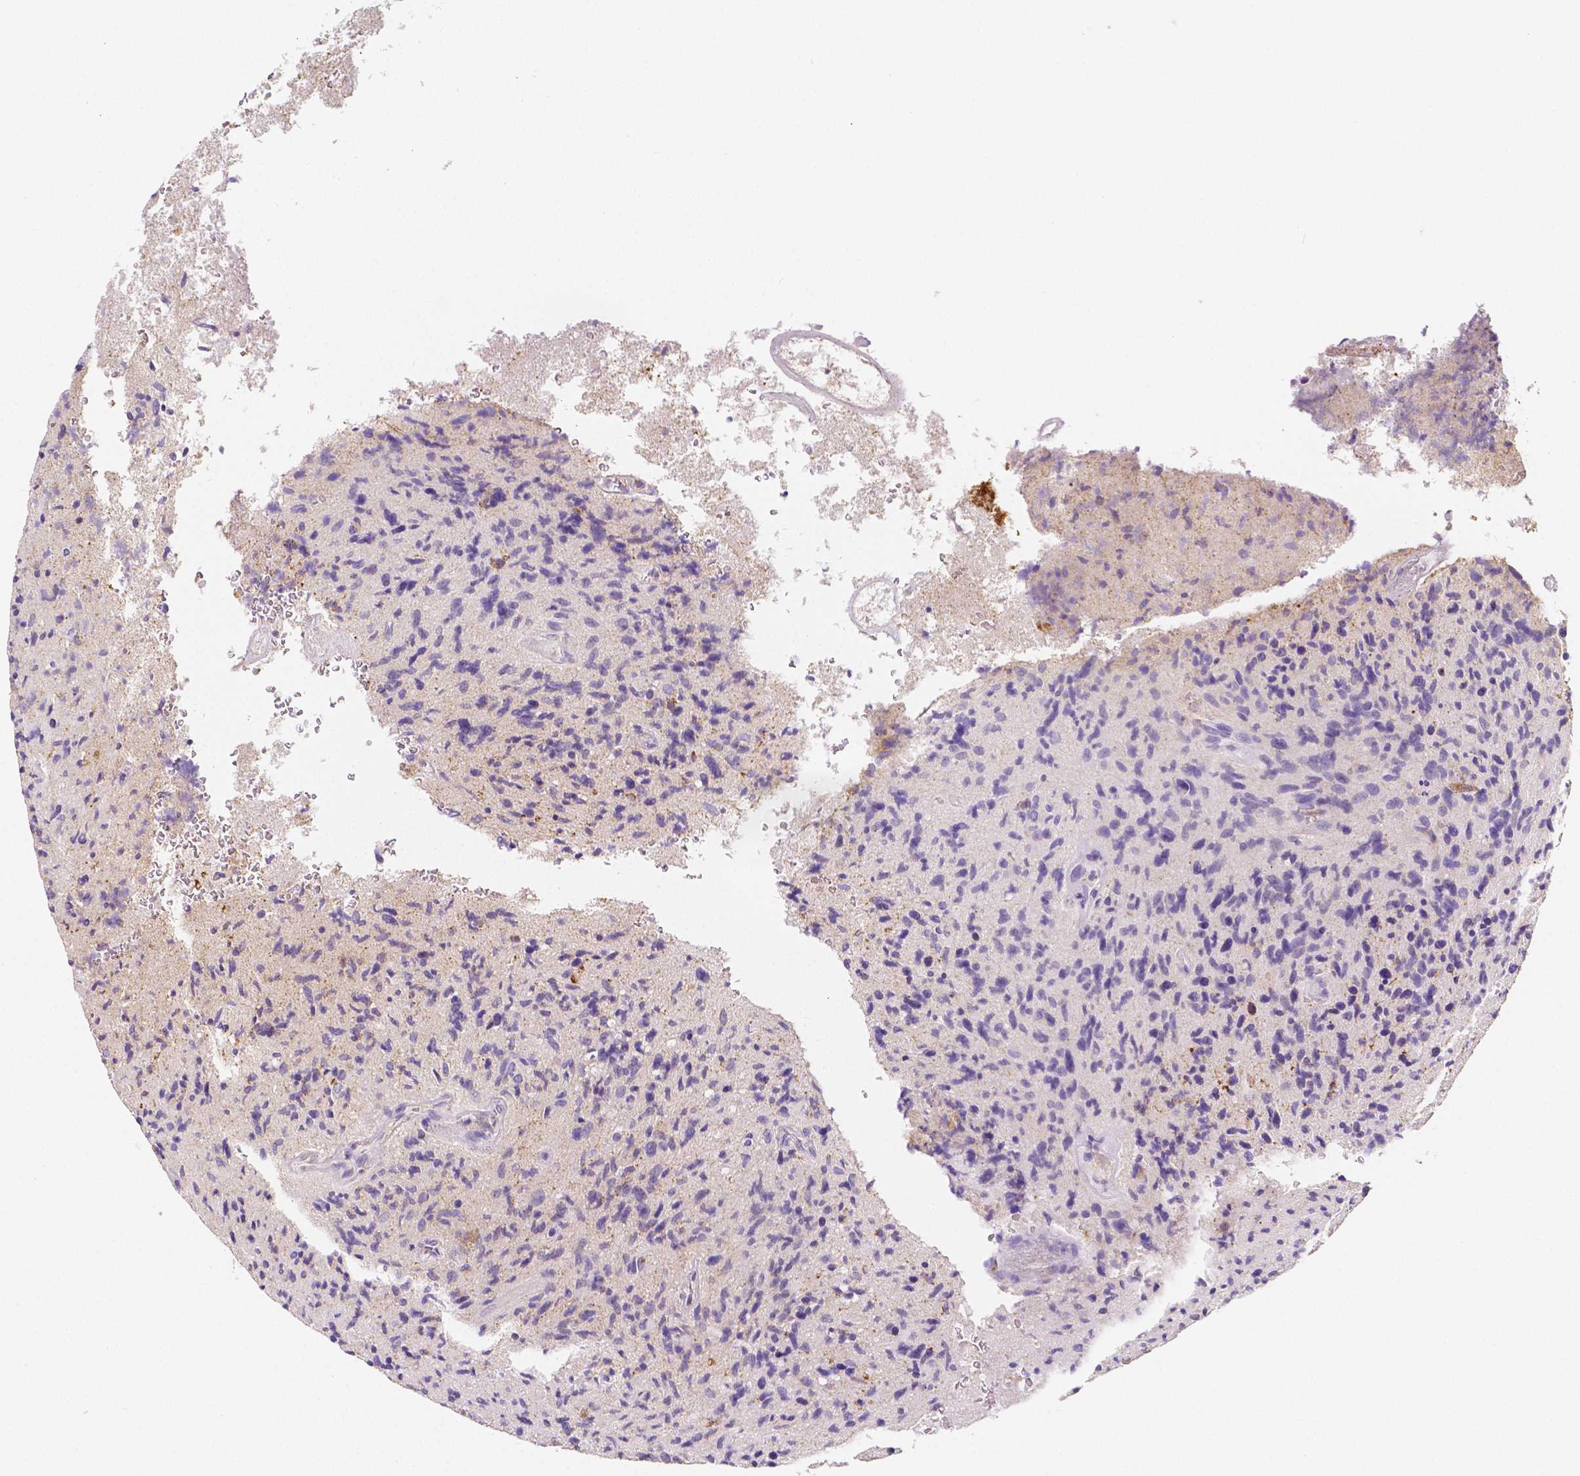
{"staining": {"intensity": "negative", "quantity": "none", "location": "none"}, "tissue": "glioma", "cell_type": "Tumor cells", "image_type": "cancer", "snomed": [{"axis": "morphology", "description": "Glioma, malignant, High grade"}, {"axis": "topography", "description": "Brain"}], "caption": "IHC photomicrograph of neoplastic tissue: human glioma stained with DAB reveals no significant protein expression in tumor cells.", "gene": "GABRD", "patient": {"sex": "male", "age": 54}}